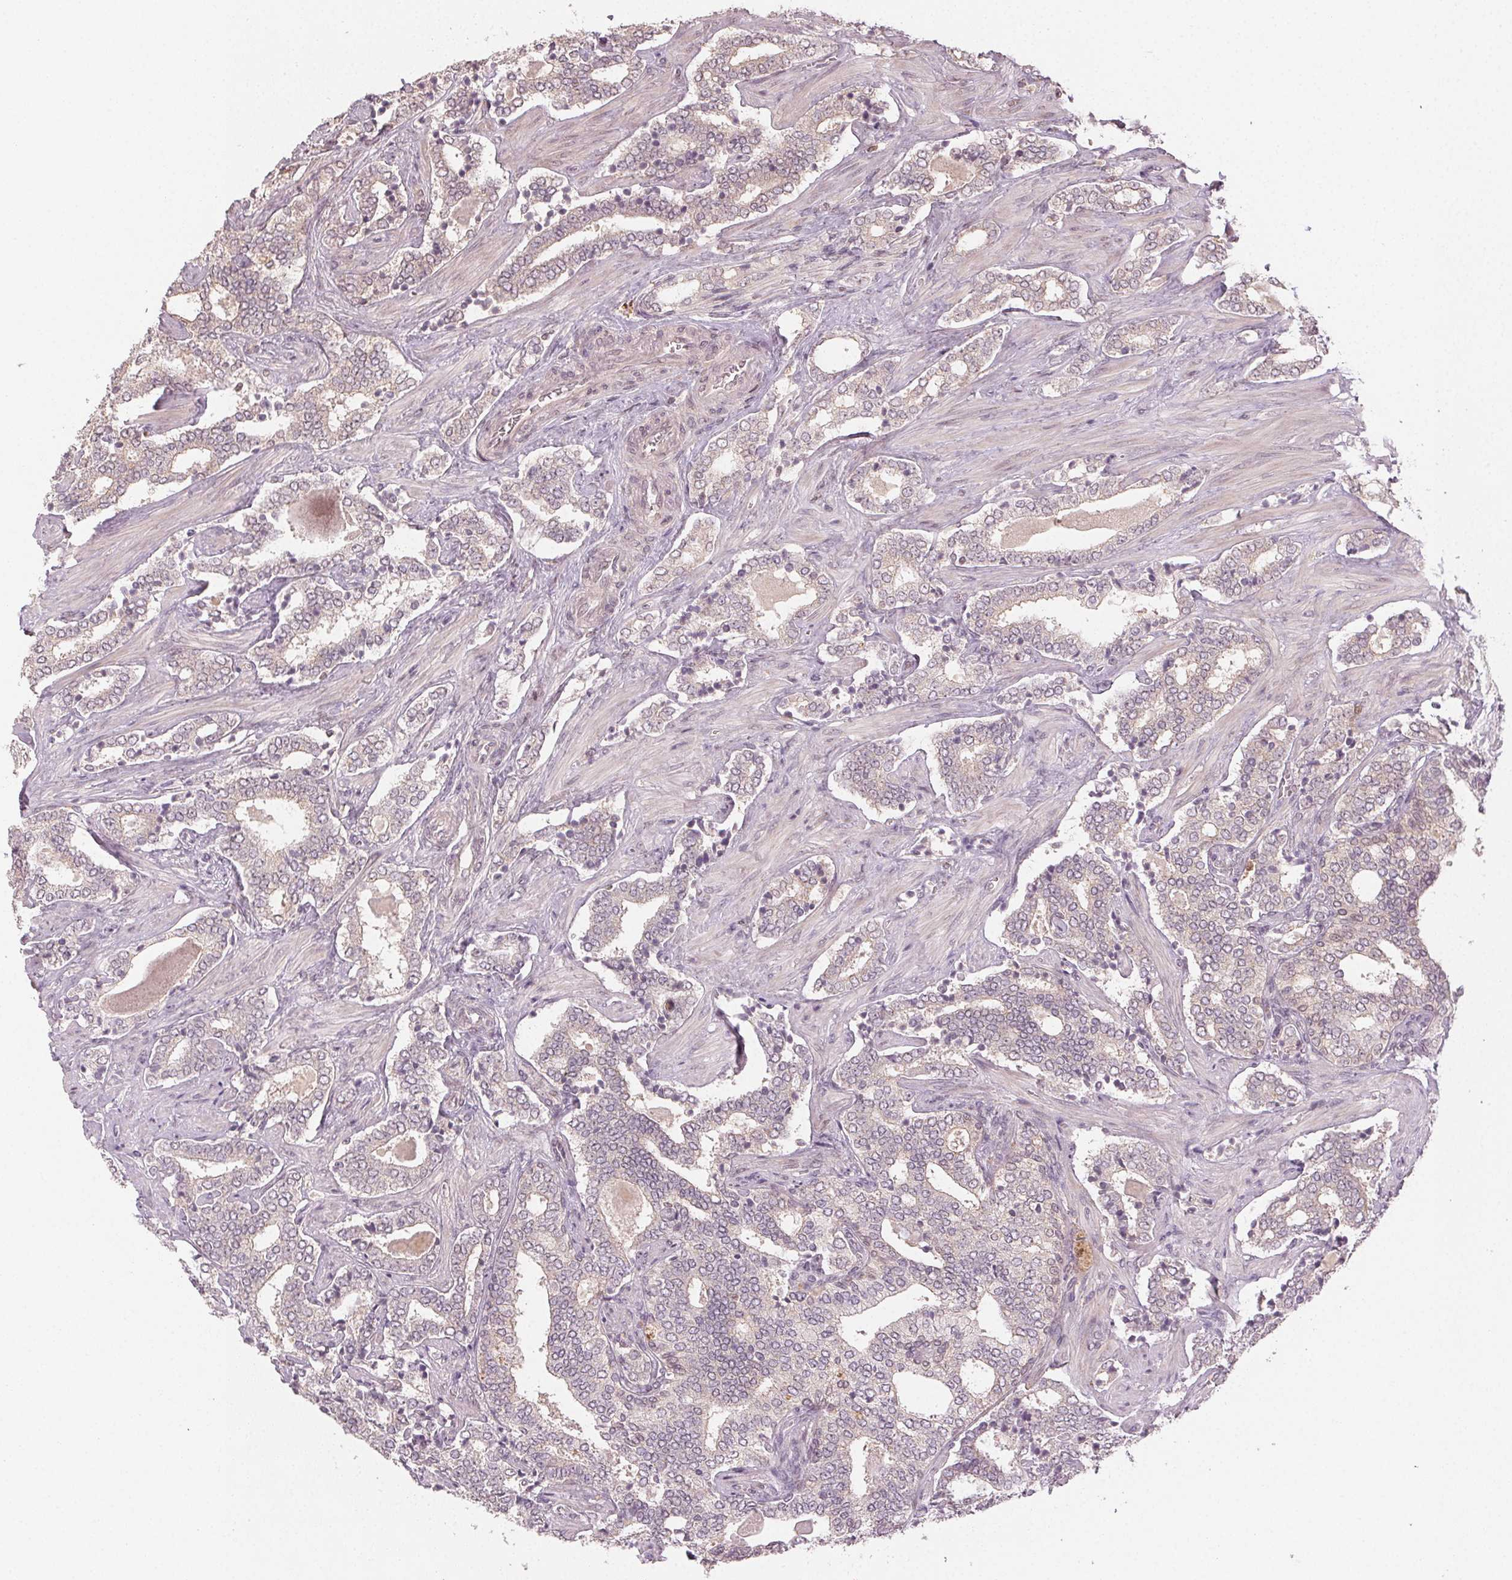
{"staining": {"intensity": "weak", "quantity": "<25%", "location": "nuclear"}, "tissue": "prostate cancer", "cell_type": "Tumor cells", "image_type": "cancer", "snomed": [{"axis": "morphology", "description": "Adenocarcinoma, High grade"}, {"axis": "topography", "description": "Prostate"}], "caption": "Prostate high-grade adenocarcinoma was stained to show a protein in brown. There is no significant expression in tumor cells.", "gene": "MAPK14", "patient": {"sex": "male", "age": 60}}